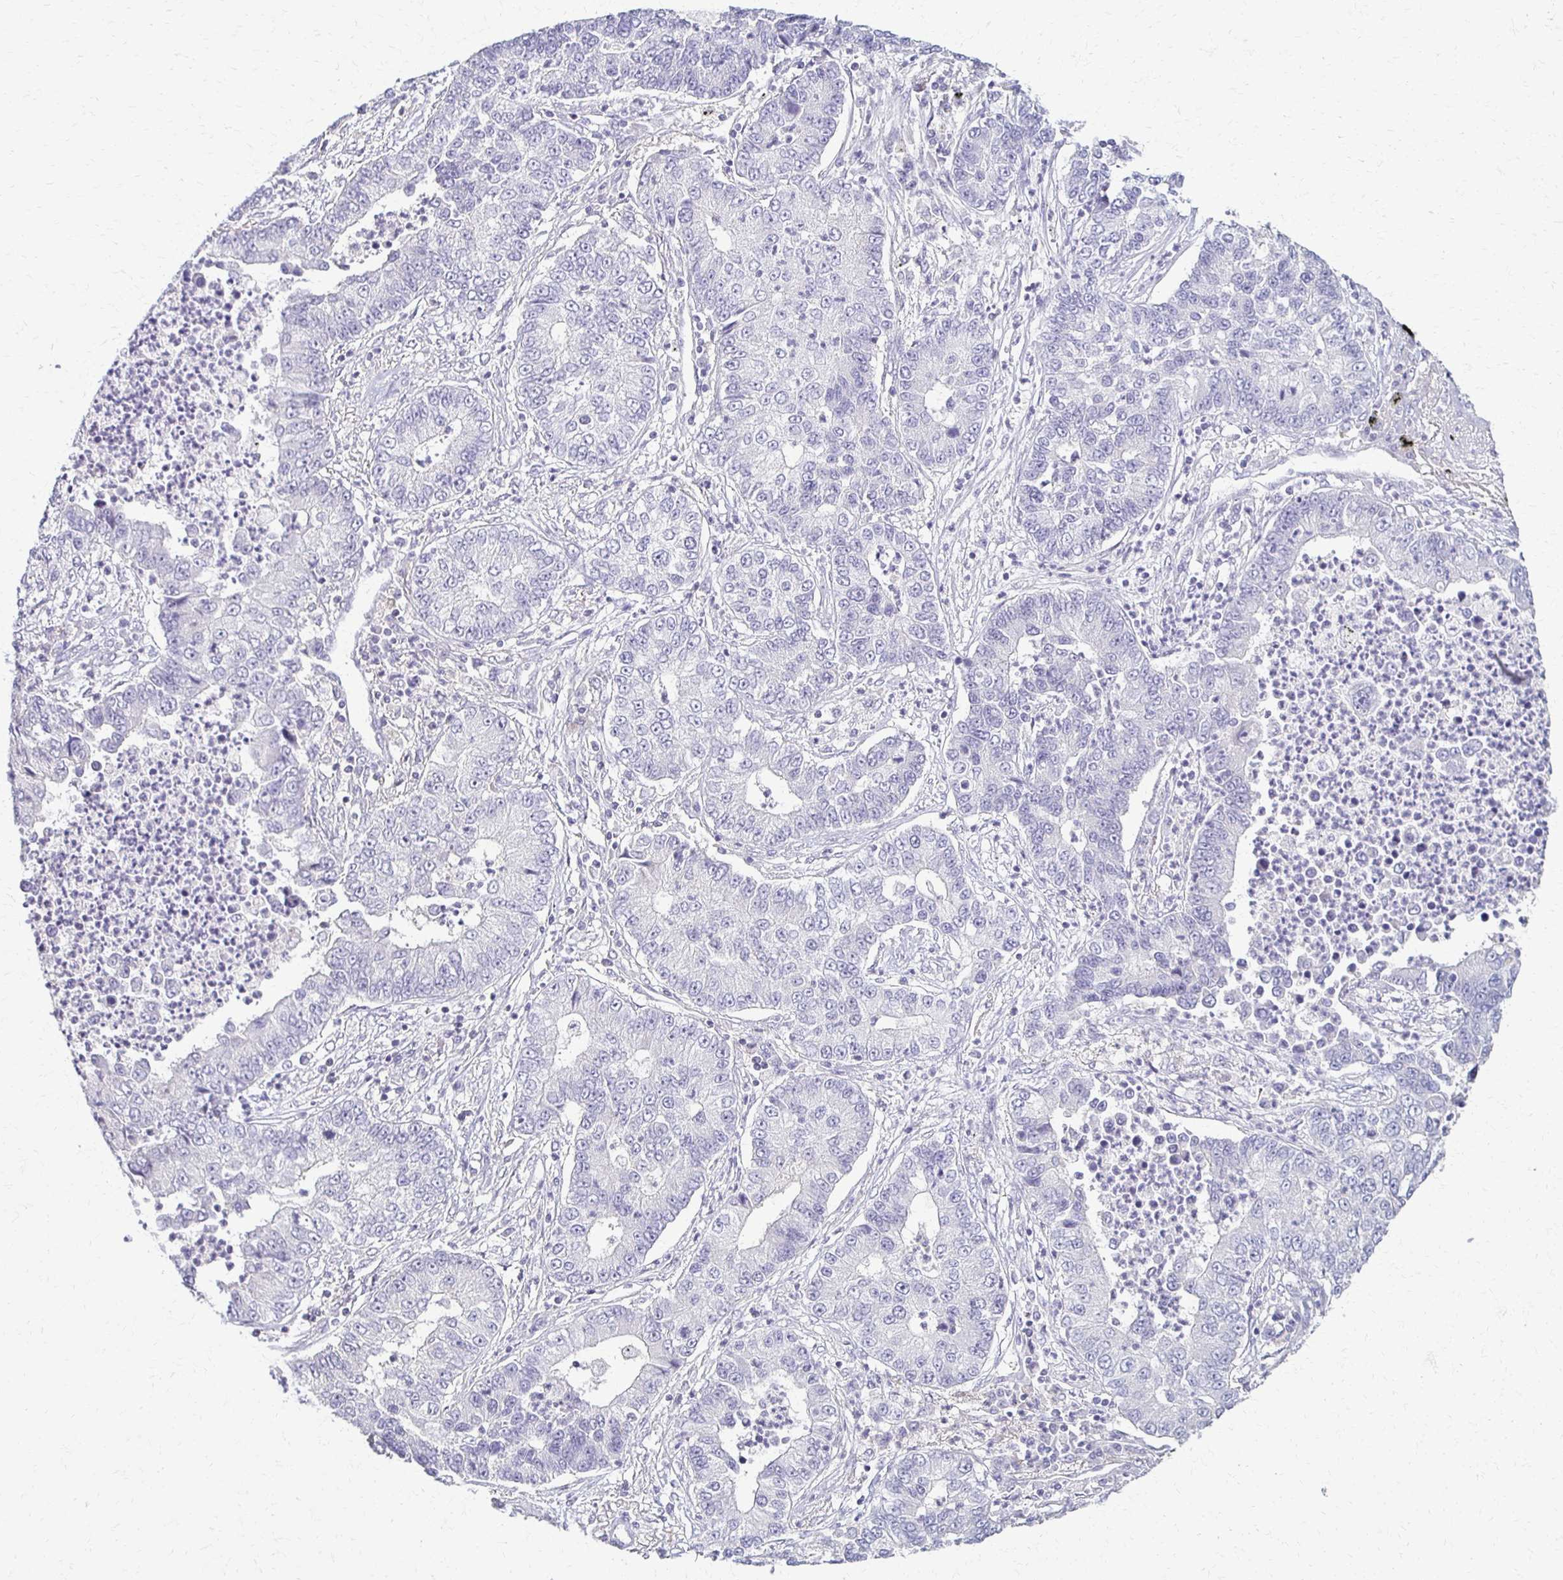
{"staining": {"intensity": "negative", "quantity": "none", "location": "none"}, "tissue": "lung cancer", "cell_type": "Tumor cells", "image_type": "cancer", "snomed": [{"axis": "morphology", "description": "Adenocarcinoma, NOS"}, {"axis": "topography", "description": "Lung"}], "caption": "This is an IHC micrograph of human lung adenocarcinoma. There is no staining in tumor cells.", "gene": "FOXO4", "patient": {"sex": "female", "age": 57}}